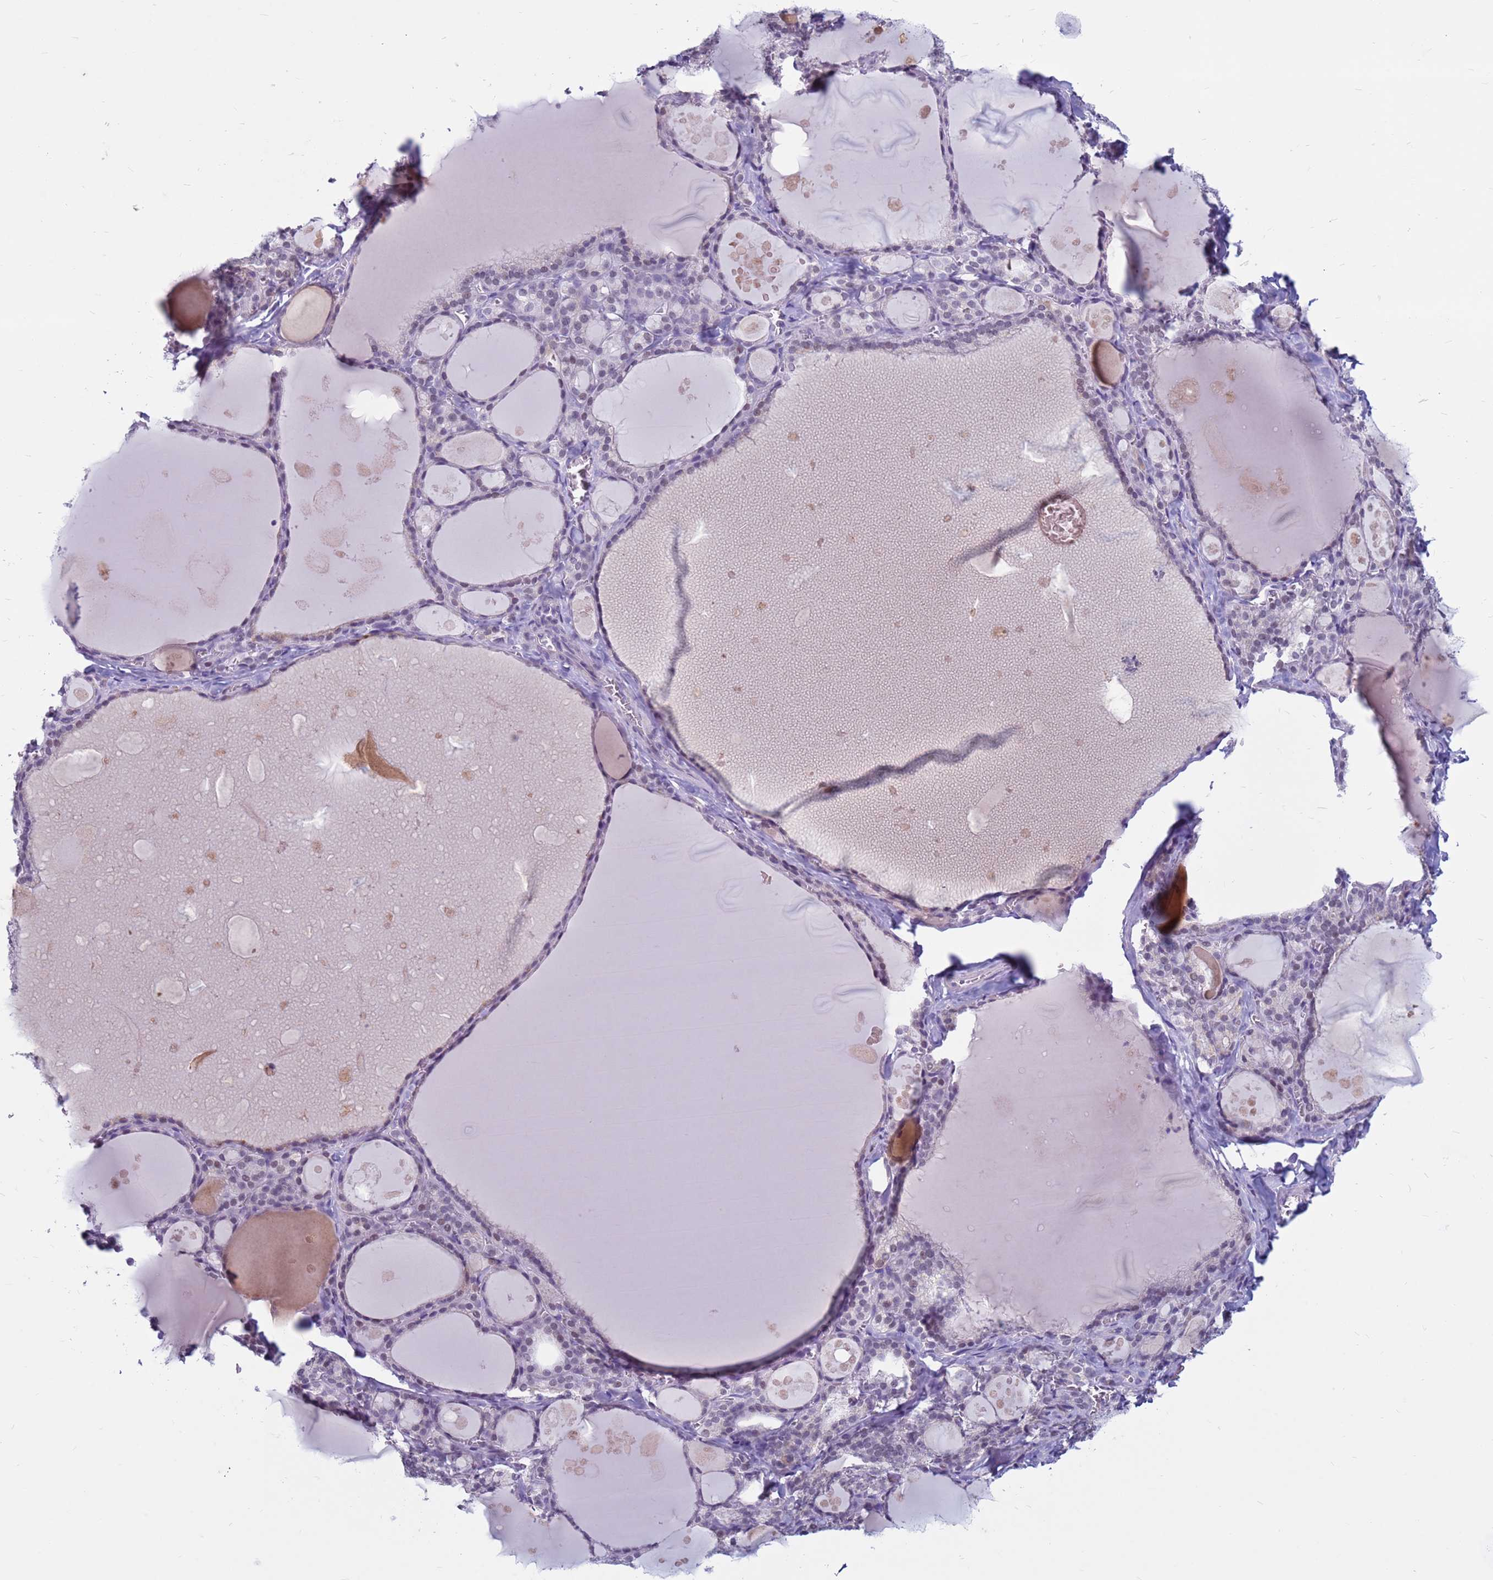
{"staining": {"intensity": "negative", "quantity": "none", "location": "none"}, "tissue": "thyroid gland", "cell_type": "Glandular cells", "image_type": "normal", "snomed": [{"axis": "morphology", "description": "Normal tissue, NOS"}, {"axis": "topography", "description": "Thyroid gland"}], "caption": "Immunohistochemical staining of unremarkable thyroid gland reveals no significant expression in glandular cells. (DAB (3,3'-diaminobenzidine) IHC visualized using brightfield microscopy, high magnification).", "gene": "CDK2AP2", "patient": {"sex": "male", "age": 56}}